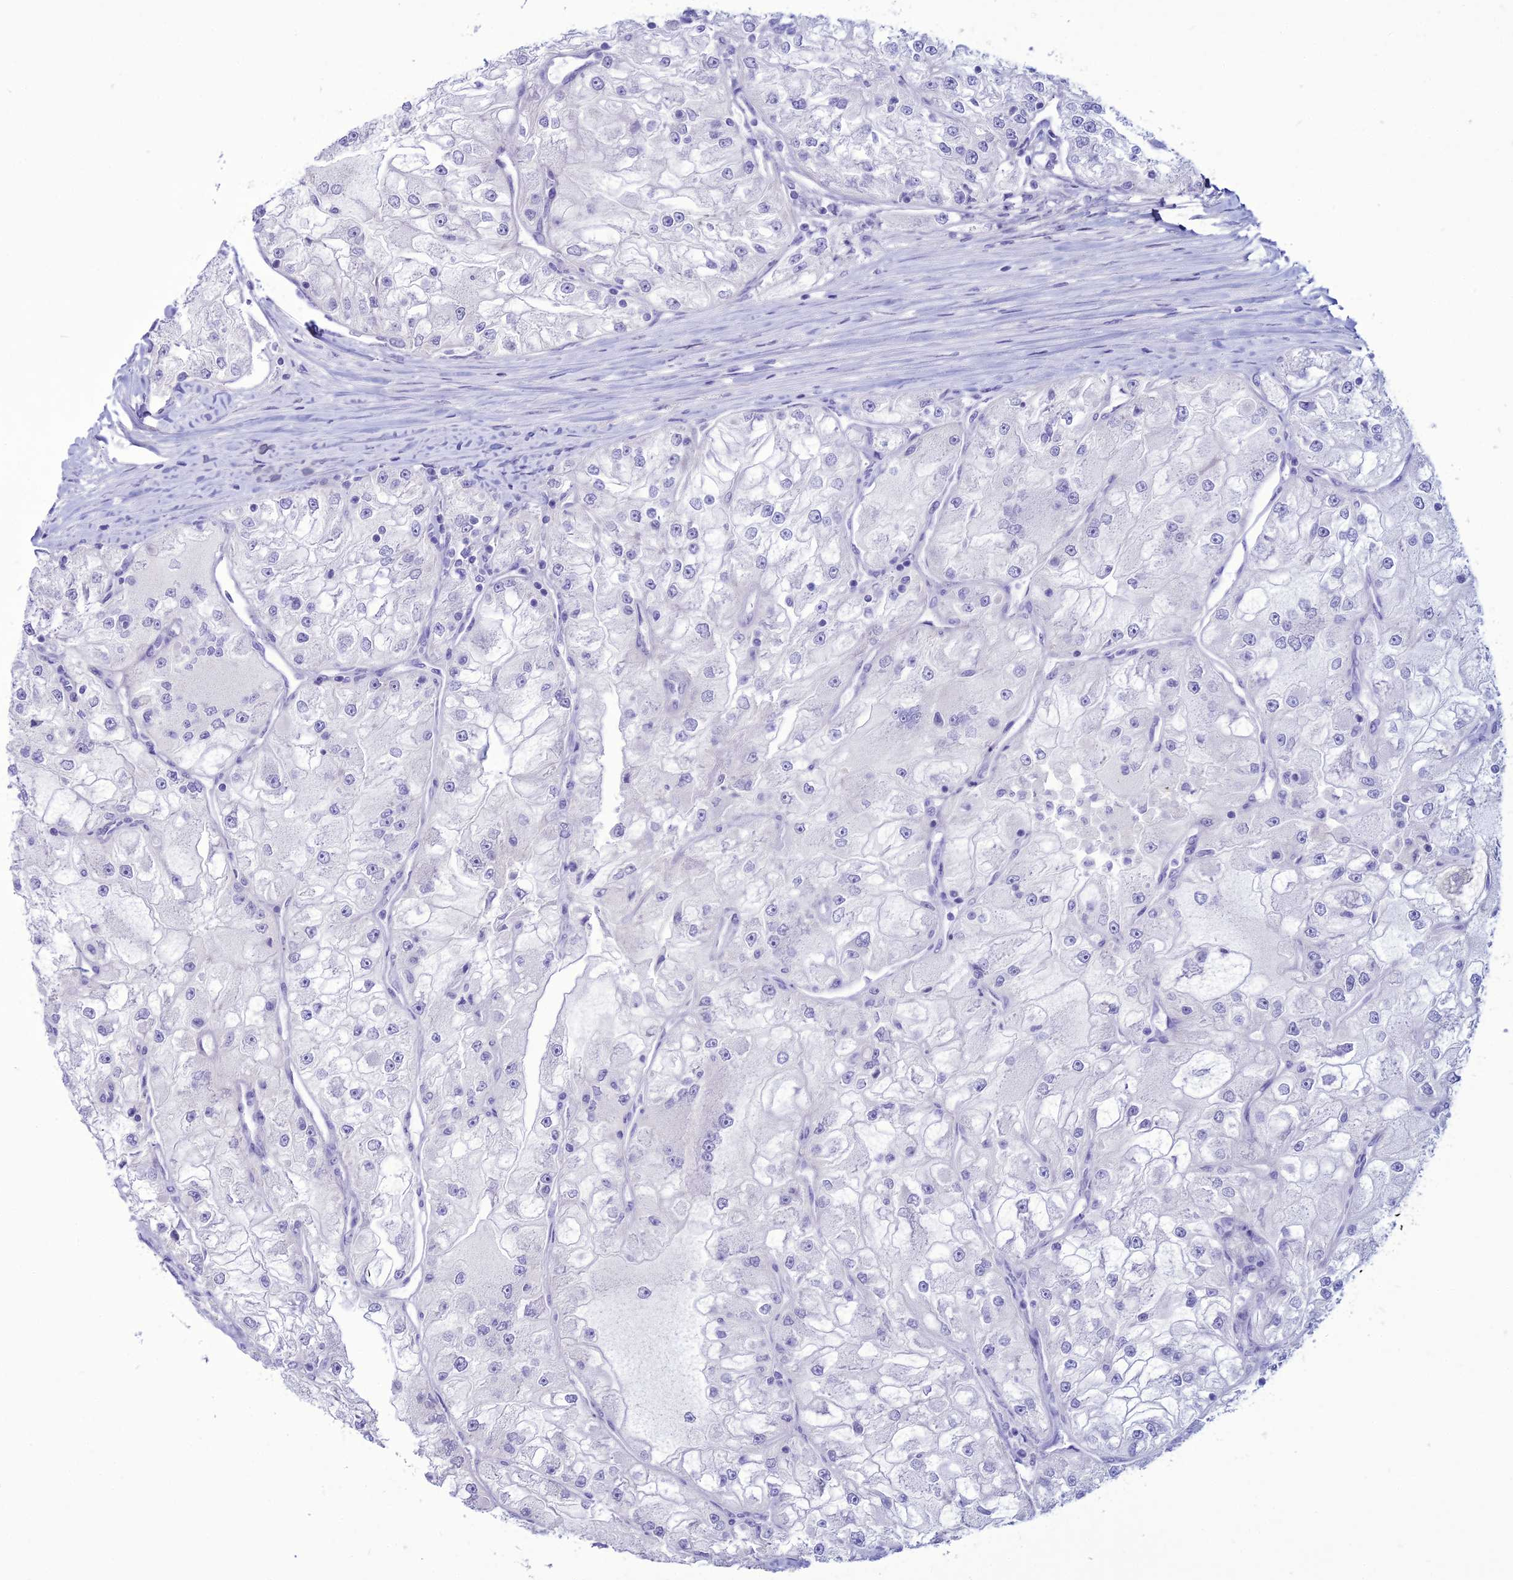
{"staining": {"intensity": "negative", "quantity": "none", "location": "none"}, "tissue": "renal cancer", "cell_type": "Tumor cells", "image_type": "cancer", "snomed": [{"axis": "morphology", "description": "Adenocarcinoma, NOS"}, {"axis": "topography", "description": "Kidney"}], "caption": "Tumor cells show no significant expression in adenocarcinoma (renal).", "gene": "CLEC2L", "patient": {"sex": "female", "age": 72}}